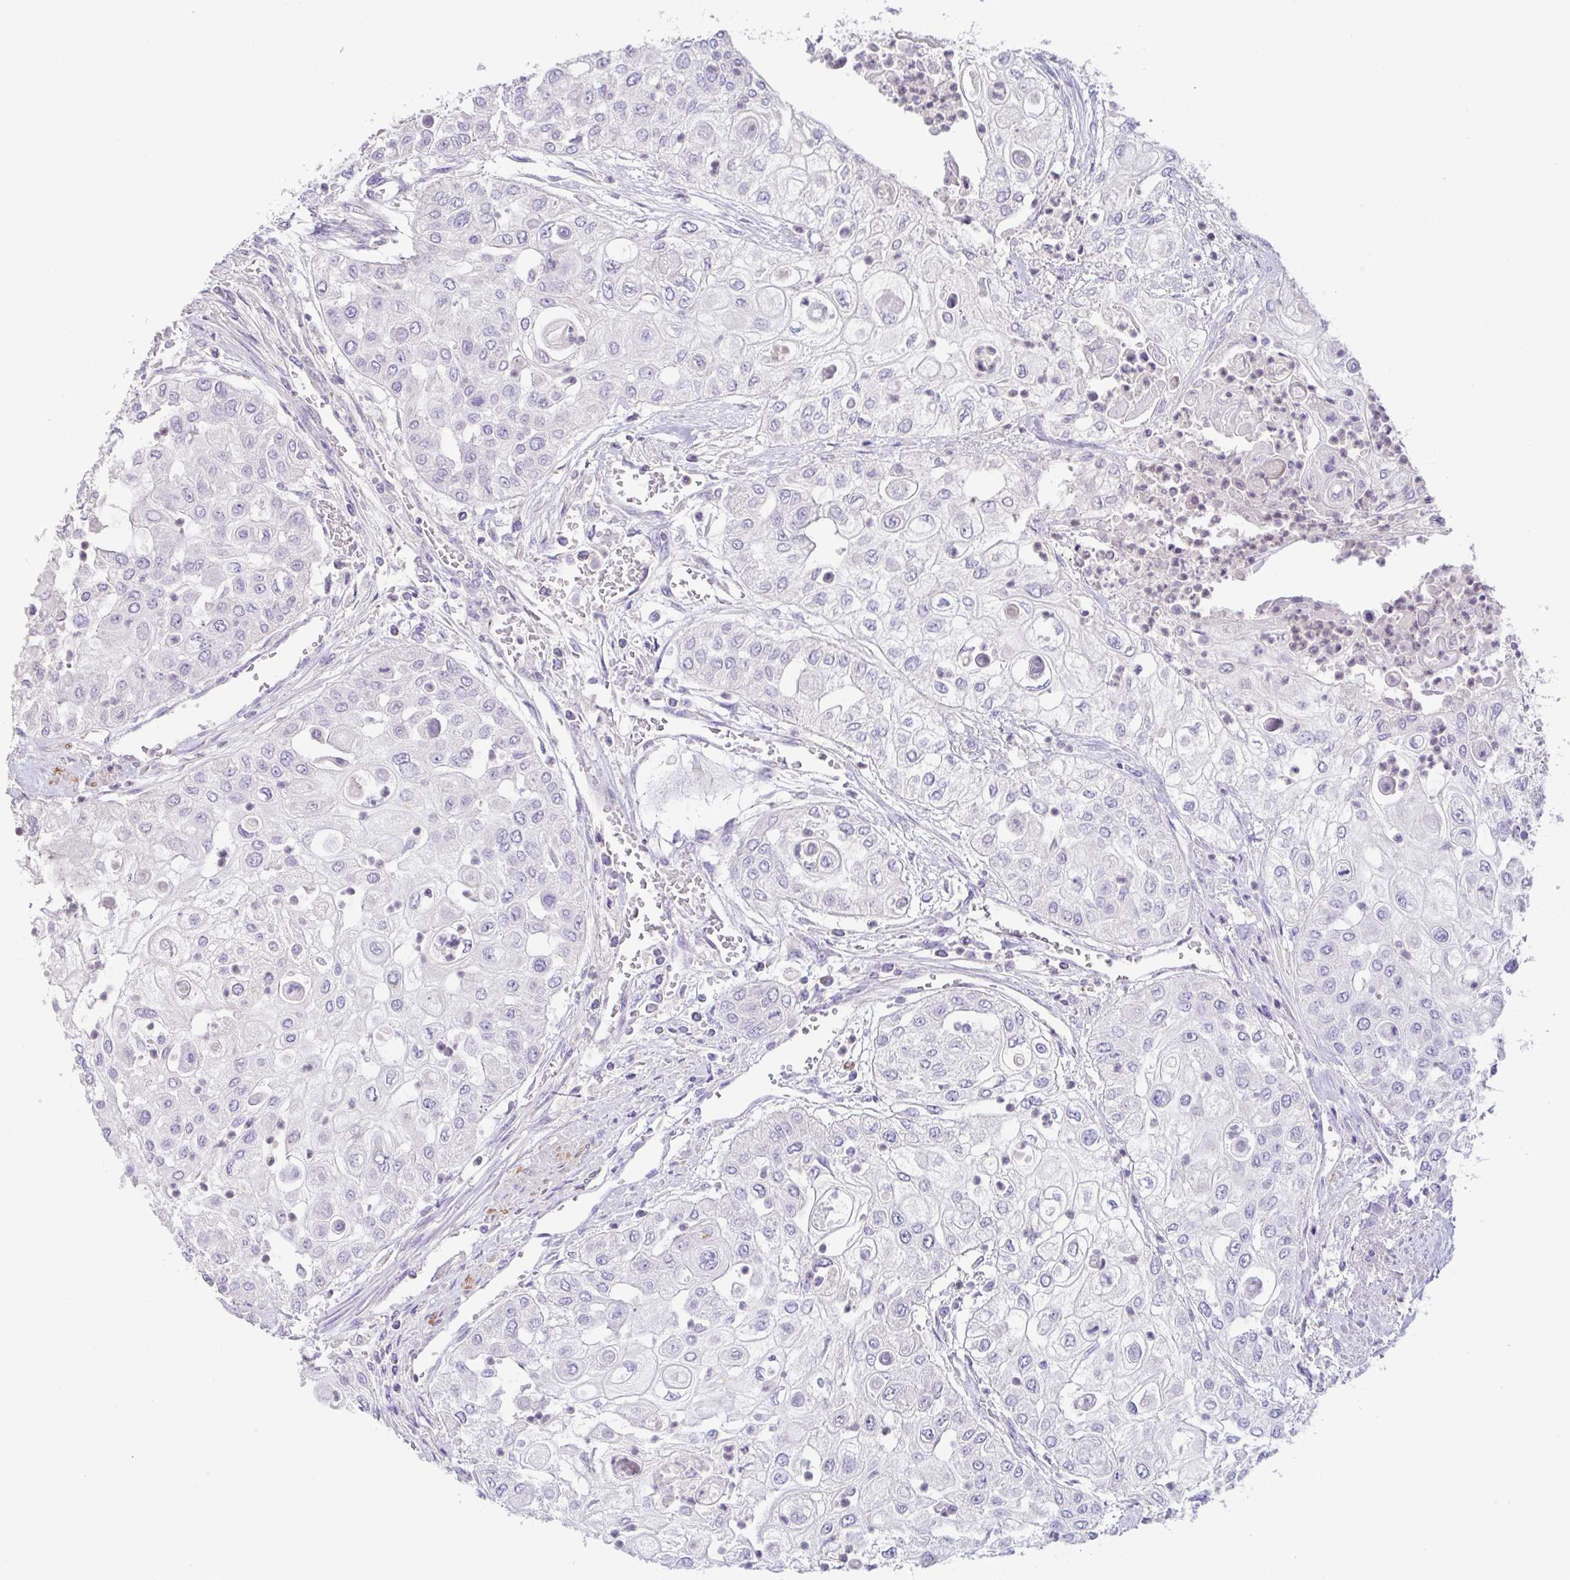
{"staining": {"intensity": "negative", "quantity": "none", "location": "none"}, "tissue": "urothelial cancer", "cell_type": "Tumor cells", "image_type": "cancer", "snomed": [{"axis": "morphology", "description": "Urothelial carcinoma, High grade"}, {"axis": "topography", "description": "Urinary bladder"}], "caption": "Urothelial cancer stained for a protein using IHC displays no expression tumor cells.", "gene": "PYGM", "patient": {"sex": "female", "age": 79}}